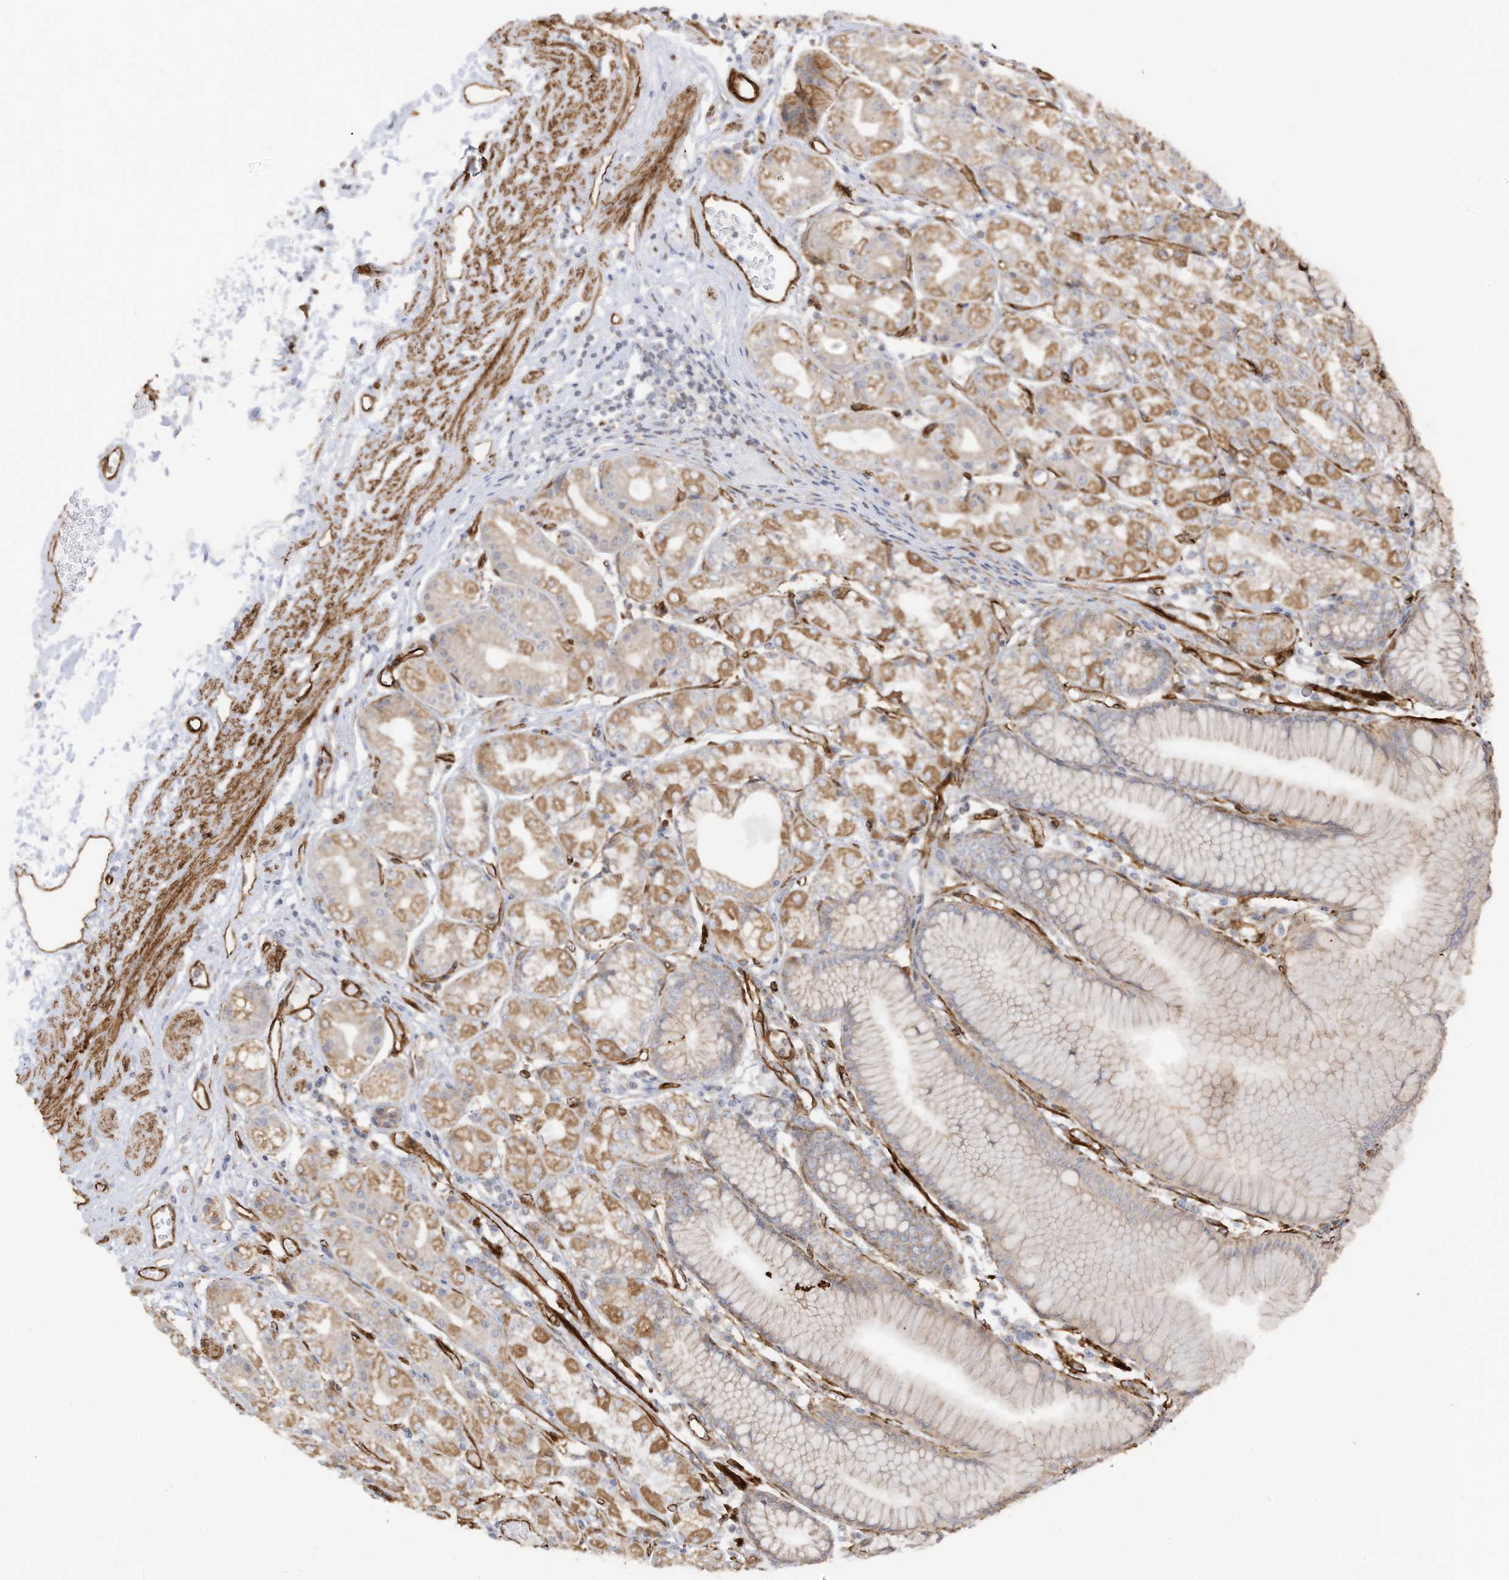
{"staining": {"intensity": "moderate", "quantity": "25%-75%", "location": "cytoplasmic/membranous"}, "tissue": "stomach", "cell_type": "Glandular cells", "image_type": "normal", "snomed": [{"axis": "morphology", "description": "Normal tissue, NOS"}, {"axis": "topography", "description": "Stomach"}], "caption": "A brown stain labels moderate cytoplasmic/membranous expression of a protein in glandular cells of unremarkable human stomach.", "gene": "ABCB7", "patient": {"sex": "female", "age": 57}}